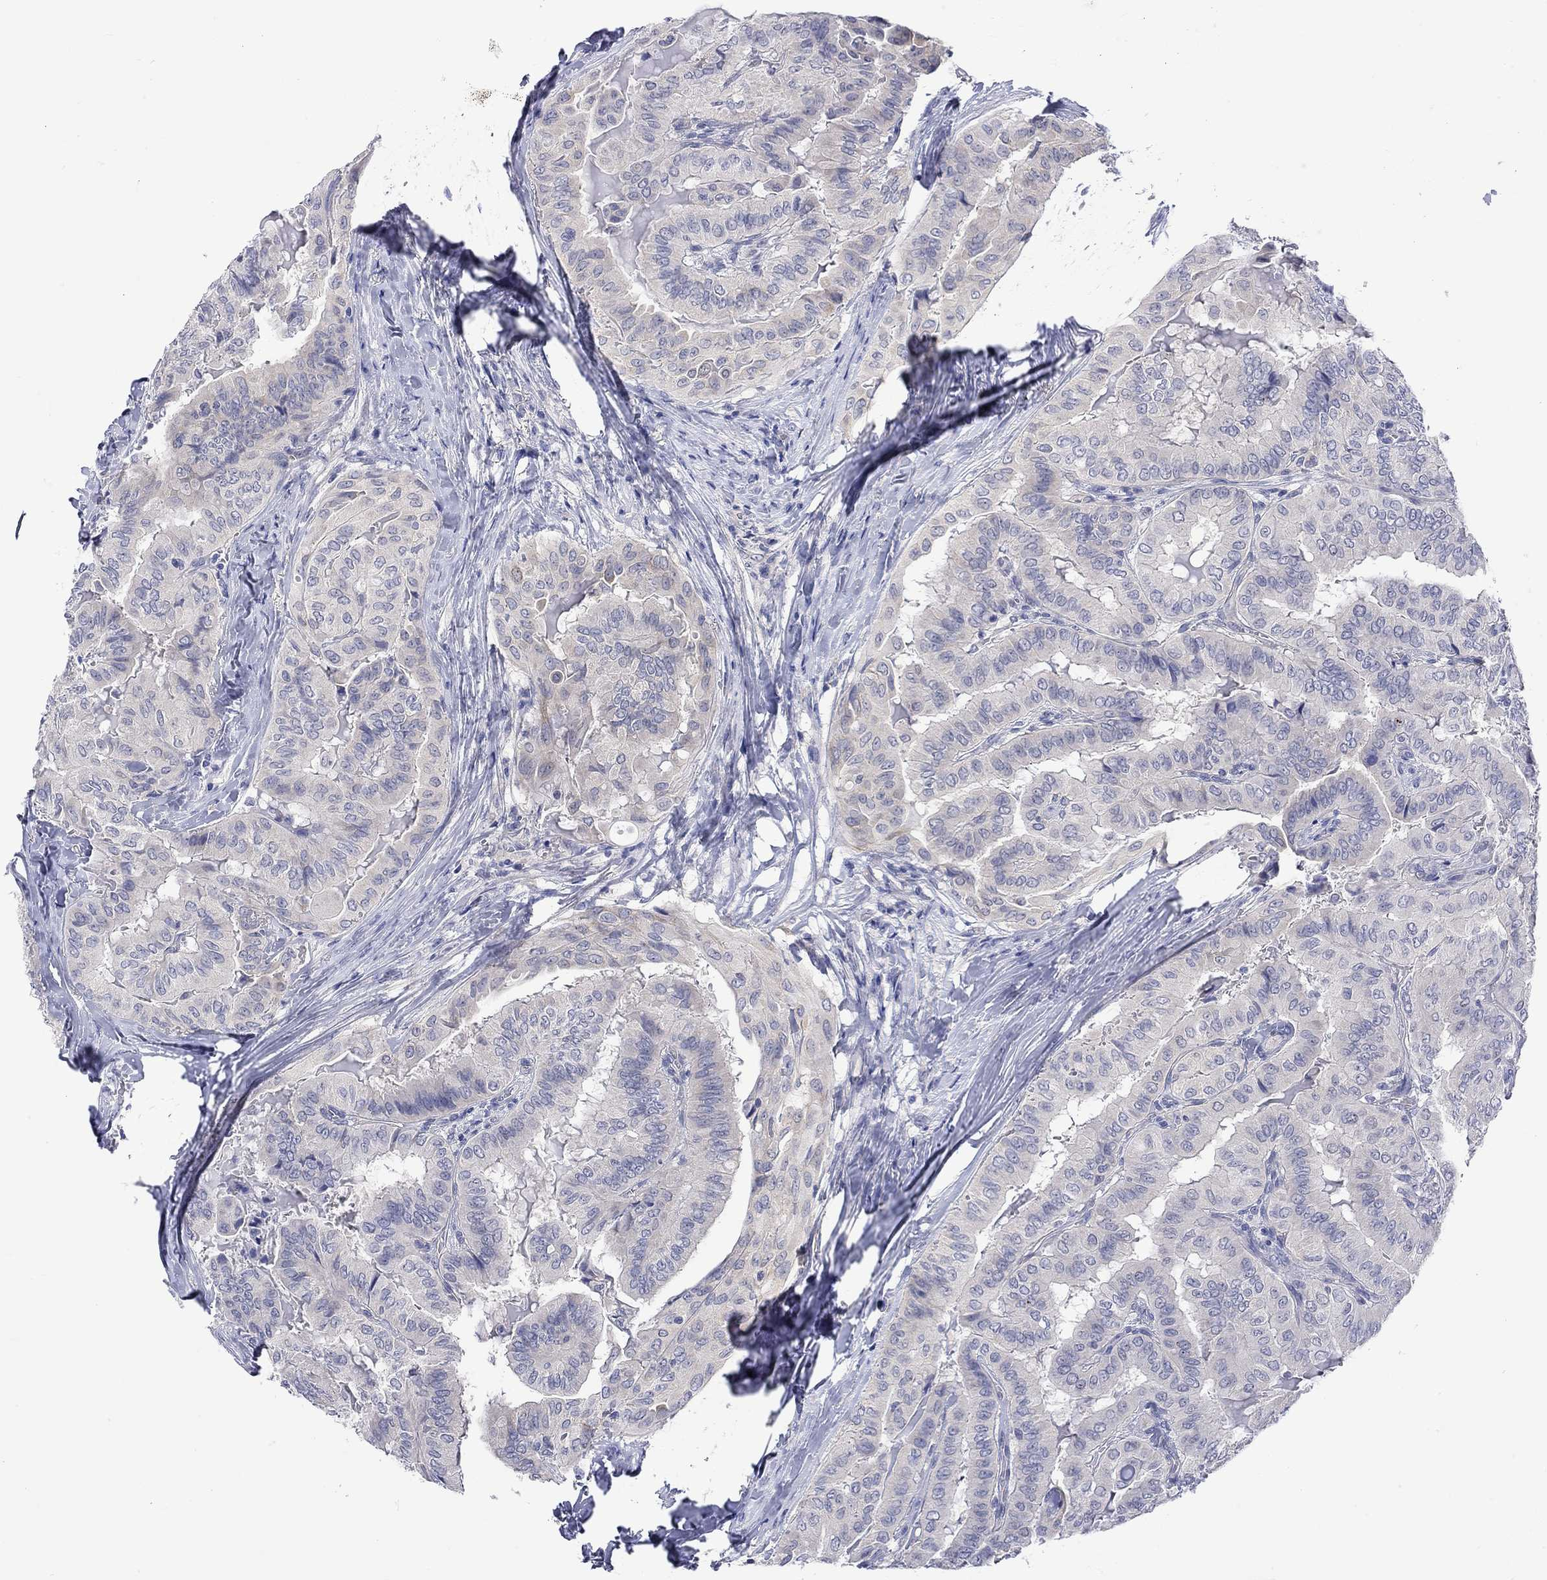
{"staining": {"intensity": "negative", "quantity": "none", "location": "none"}, "tissue": "thyroid cancer", "cell_type": "Tumor cells", "image_type": "cancer", "snomed": [{"axis": "morphology", "description": "Papillary adenocarcinoma, NOS"}, {"axis": "topography", "description": "Thyroid gland"}], "caption": "IHC photomicrograph of neoplastic tissue: human thyroid cancer stained with DAB demonstrates no significant protein staining in tumor cells. The staining was performed using DAB to visualize the protein expression in brown, while the nuclei were stained in blue with hematoxylin (Magnification: 20x).", "gene": "CERS1", "patient": {"sex": "female", "age": 68}}